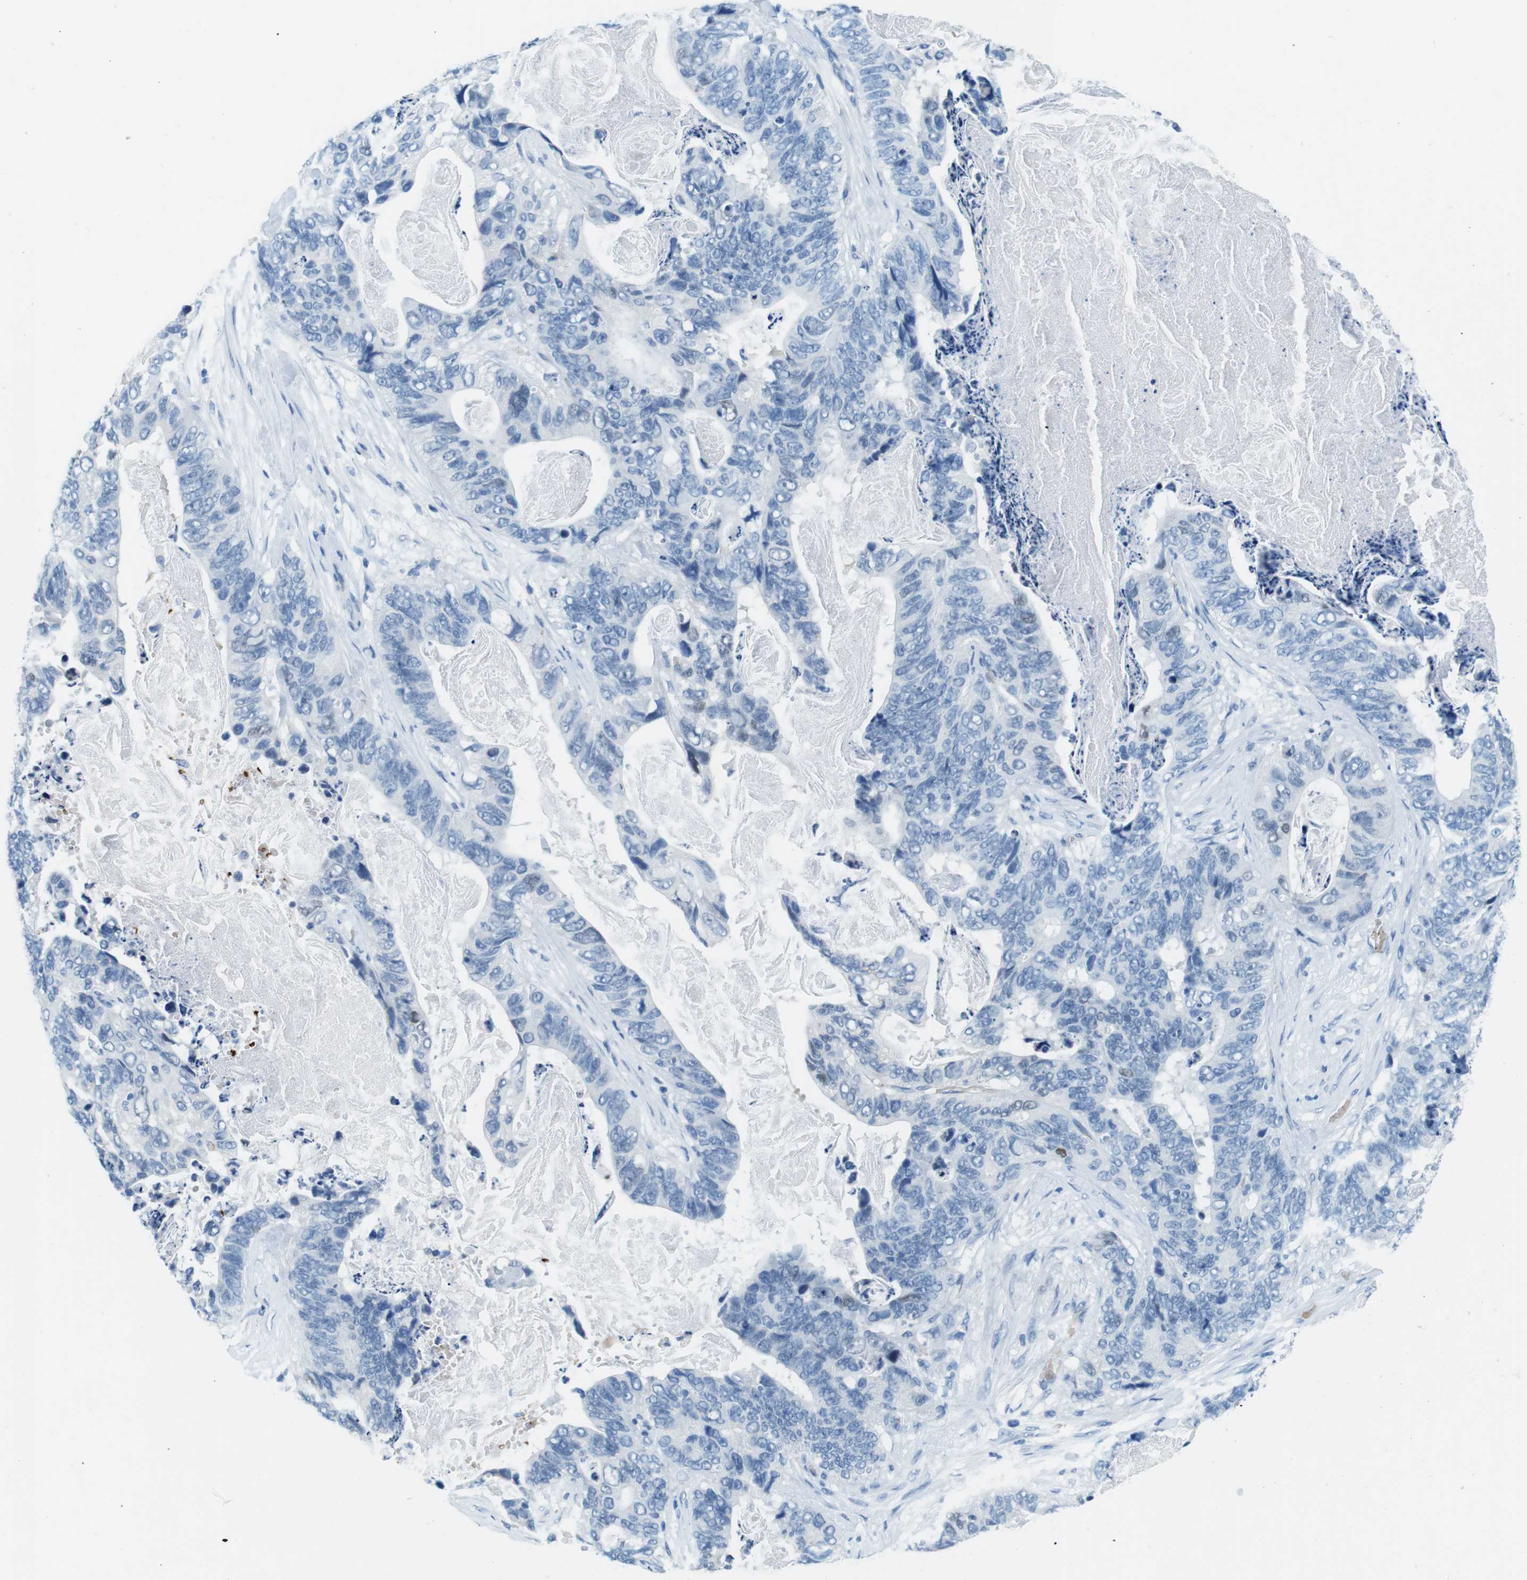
{"staining": {"intensity": "negative", "quantity": "none", "location": "none"}, "tissue": "stomach cancer", "cell_type": "Tumor cells", "image_type": "cancer", "snomed": [{"axis": "morphology", "description": "Adenocarcinoma, NOS"}, {"axis": "topography", "description": "Stomach"}], "caption": "An IHC photomicrograph of stomach cancer is shown. There is no staining in tumor cells of stomach cancer. Brightfield microscopy of IHC stained with DAB (3,3'-diaminobenzidine) (brown) and hematoxylin (blue), captured at high magnification.", "gene": "TFAP2C", "patient": {"sex": "female", "age": 89}}